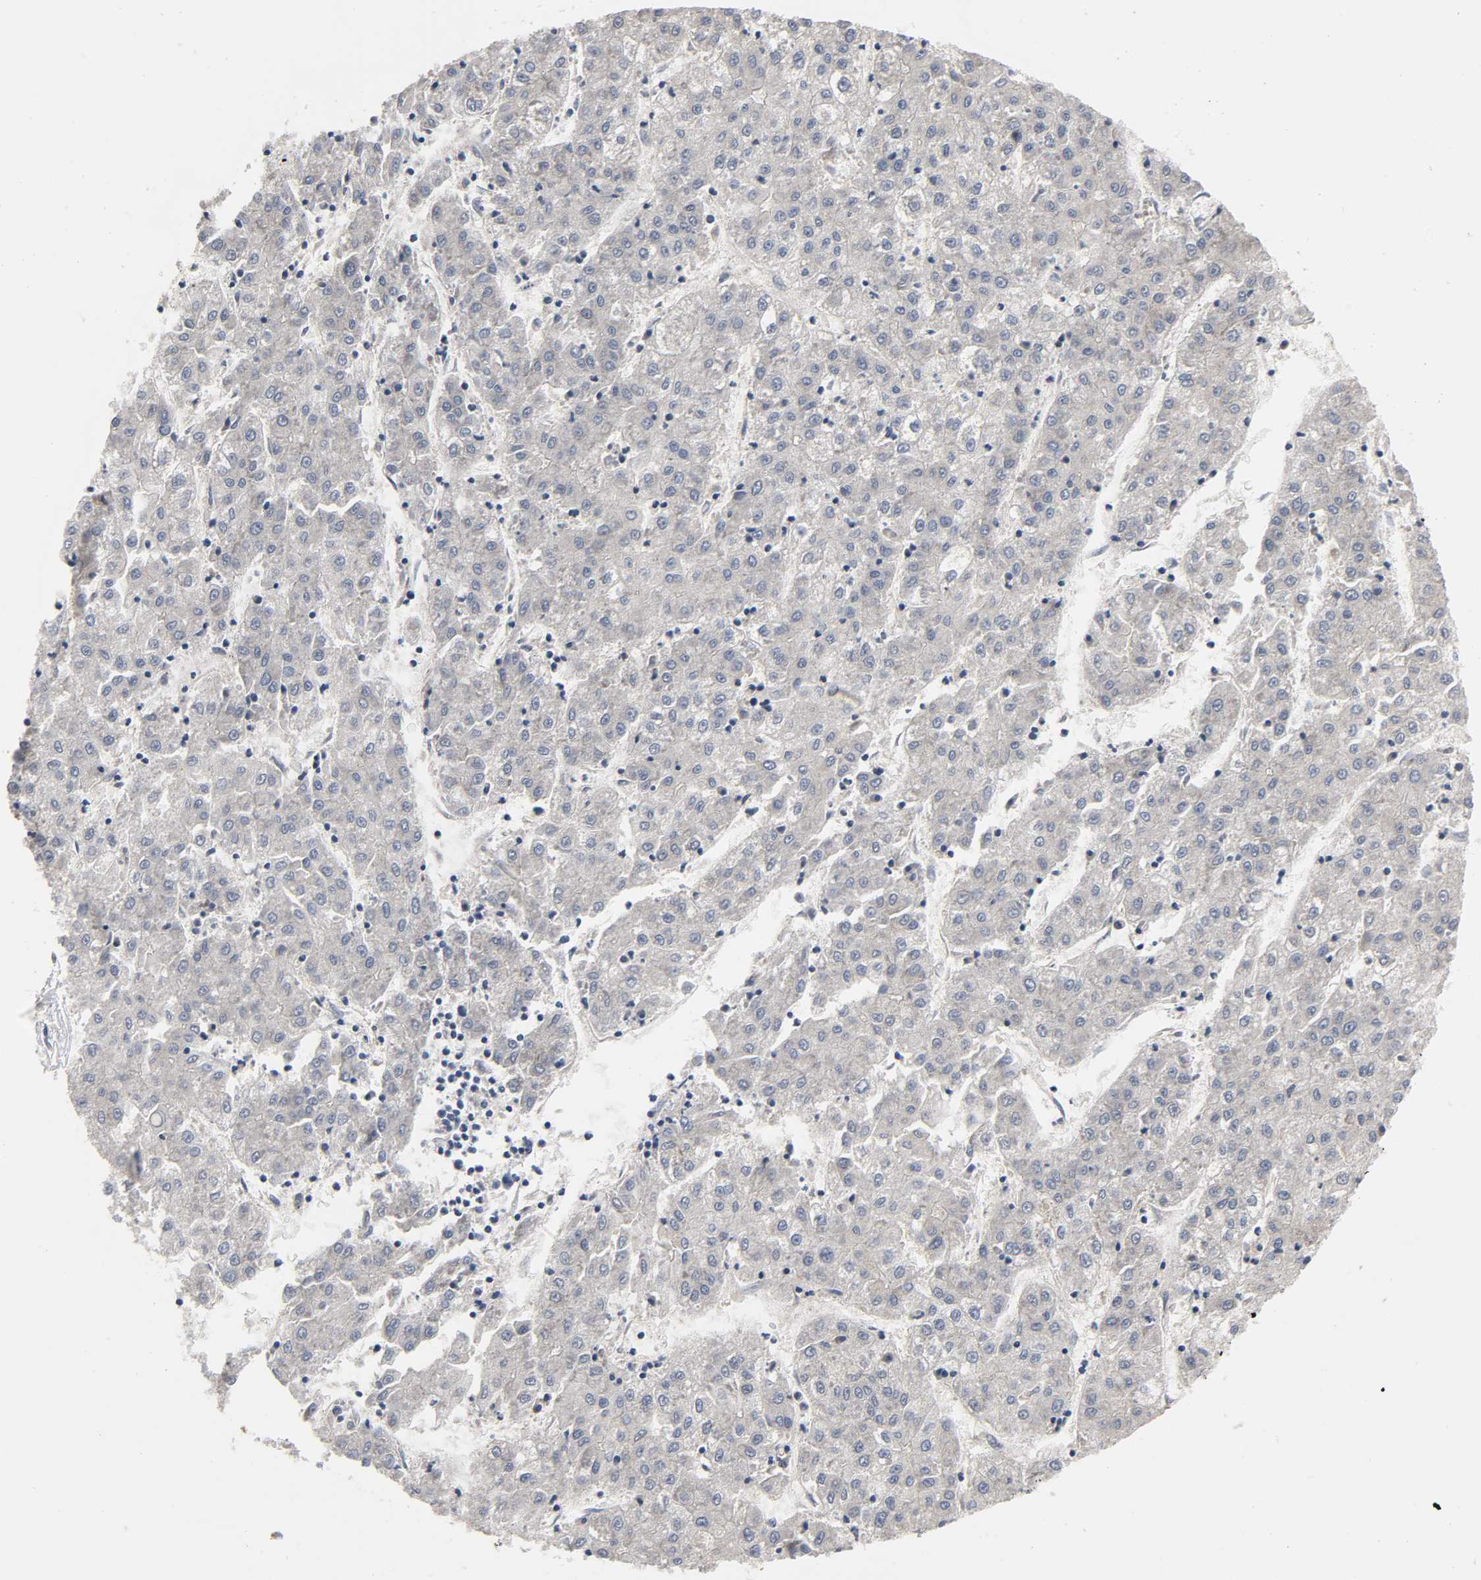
{"staining": {"intensity": "negative", "quantity": "none", "location": "none"}, "tissue": "liver cancer", "cell_type": "Tumor cells", "image_type": "cancer", "snomed": [{"axis": "morphology", "description": "Carcinoma, Hepatocellular, NOS"}, {"axis": "topography", "description": "Liver"}], "caption": "Hepatocellular carcinoma (liver) stained for a protein using IHC reveals no expression tumor cells.", "gene": "ARHGAP1", "patient": {"sex": "male", "age": 72}}